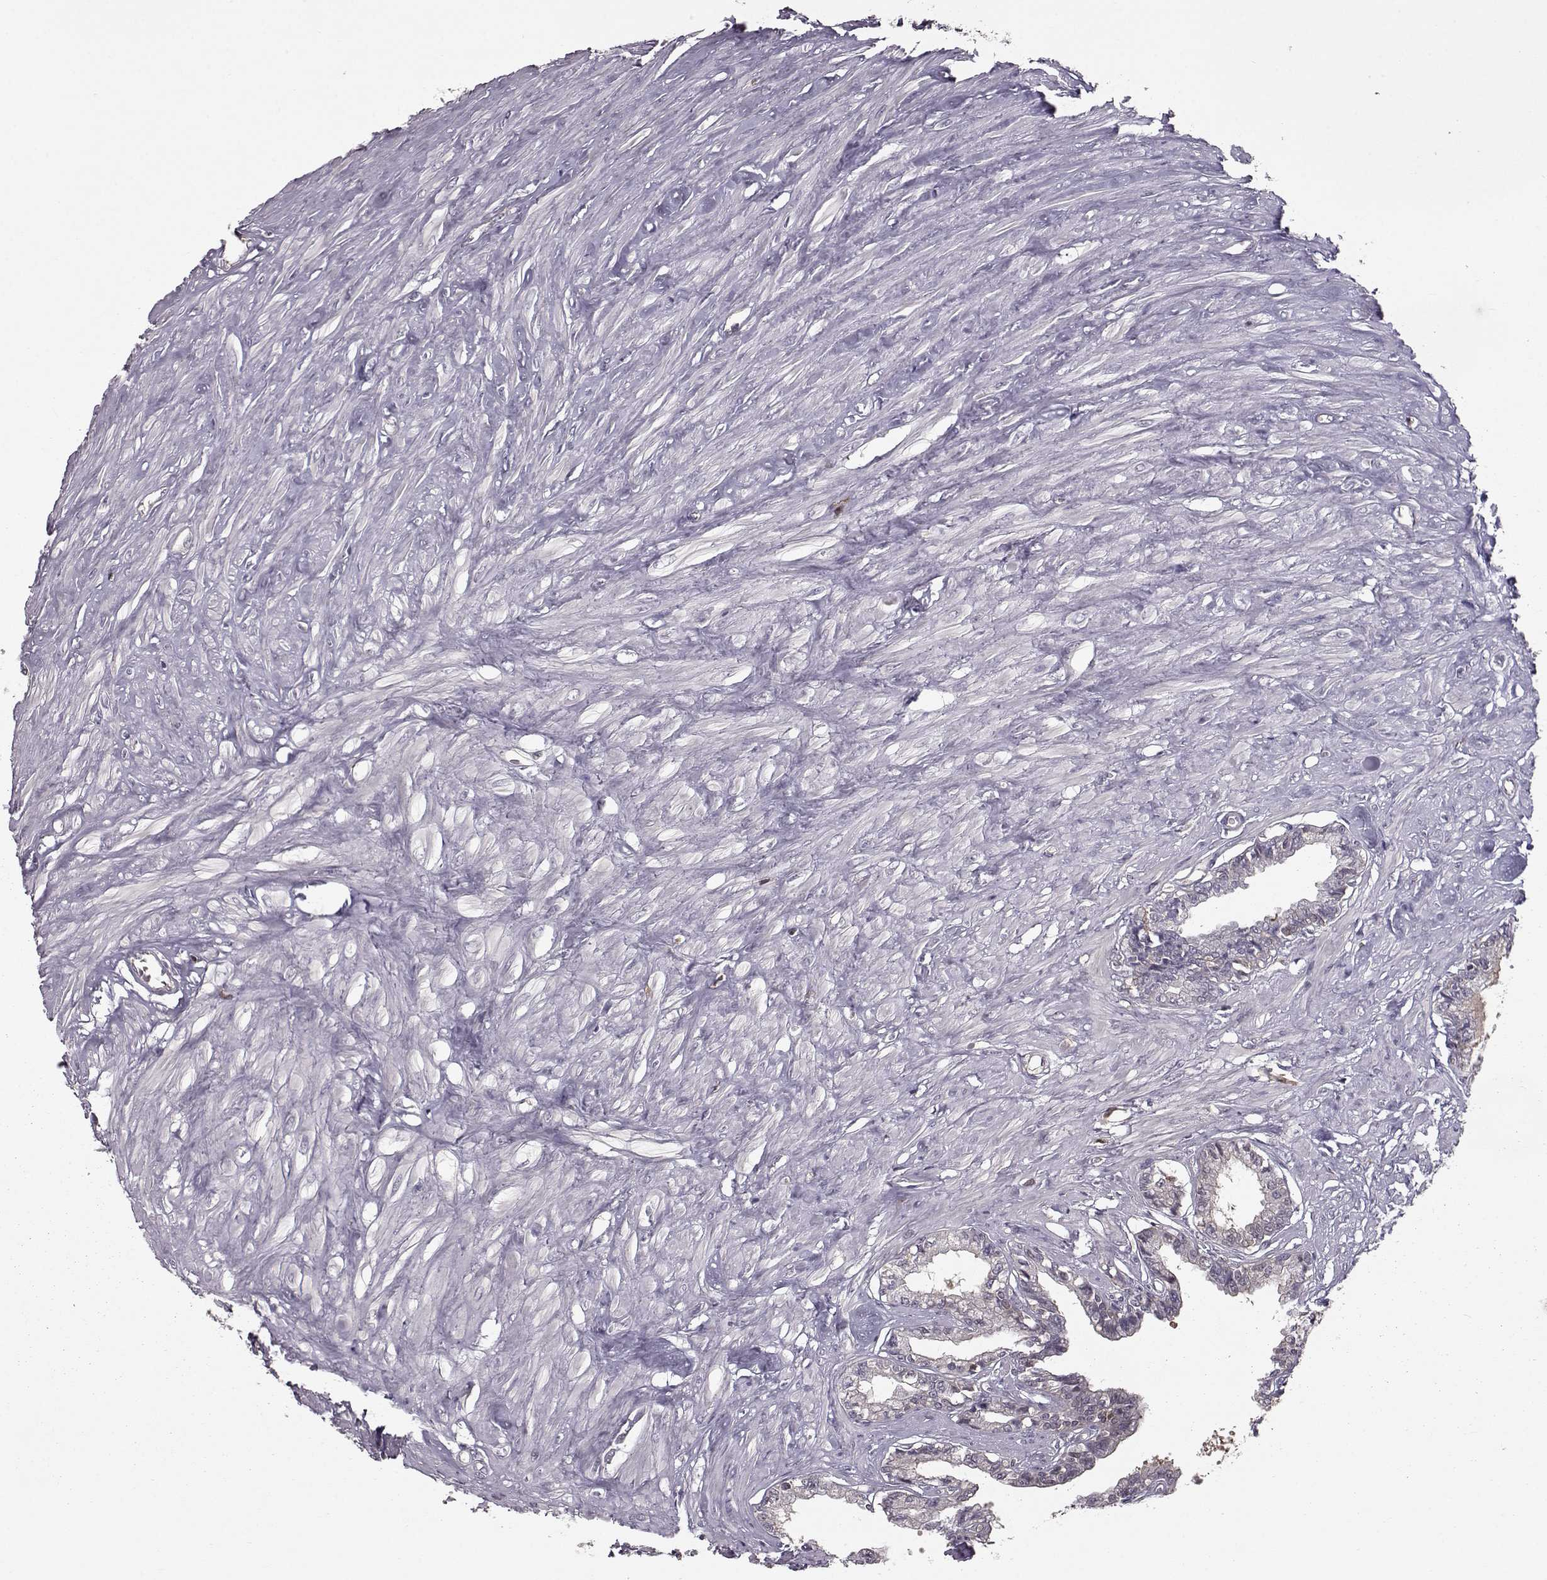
{"staining": {"intensity": "weak", "quantity": "<25%", "location": "cytoplasmic/membranous"}, "tissue": "seminal vesicle", "cell_type": "Glandular cells", "image_type": "normal", "snomed": [{"axis": "morphology", "description": "Normal tissue, NOS"}, {"axis": "morphology", "description": "Urothelial carcinoma, NOS"}, {"axis": "topography", "description": "Urinary bladder"}, {"axis": "topography", "description": "Seminal veicle"}], "caption": "Immunohistochemistry (IHC) photomicrograph of normal human seminal vesicle stained for a protein (brown), which shows no staining in glandular cells.", "gene": "RANBP1", "patient": {"sex": "male", "age": 76}}